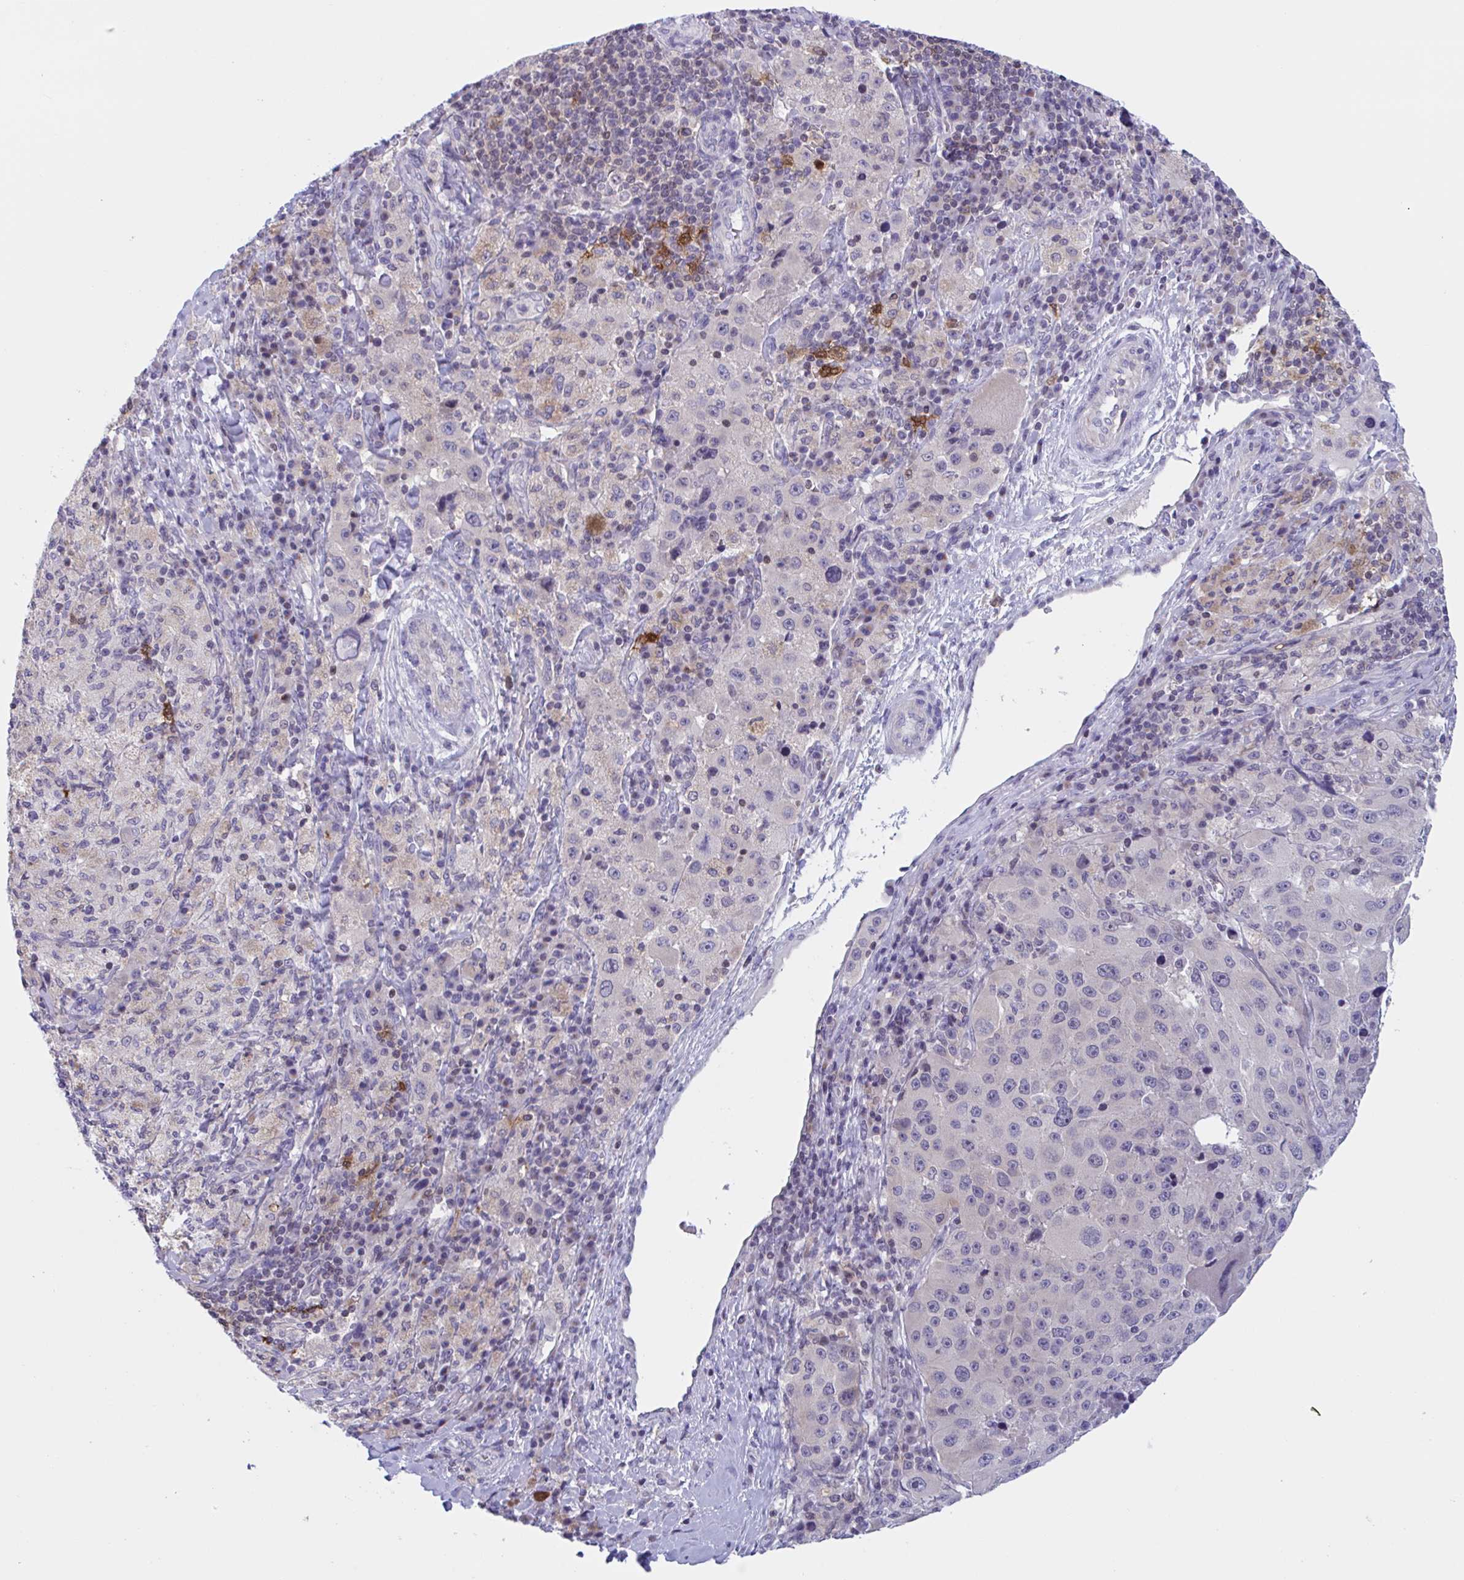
{"staining": {"intensity": "negative", "quantity": "none", "location": "none"}, "tissue": "melanoma", "cell_type": "Tumor cells", "image_type": "cancer", "snomed": [{"axis": "morphology", "description": "Malignant melanoma, Metastatic site"}, {"axis": "topography", "description": "Lymph node"}], "caption": "Immunohistochemical staining of human malignant melanoma (metastatic site) reveals no significant positivity in tumor cells. (Stains: DAB (3,3'-diaminobenzidine) IHC with hematoxylin counter stain, Microscopy: brightfield microscopy at high magnification).", "gene": "SNX11", "patient": {"sex": "male", "age": 62}}